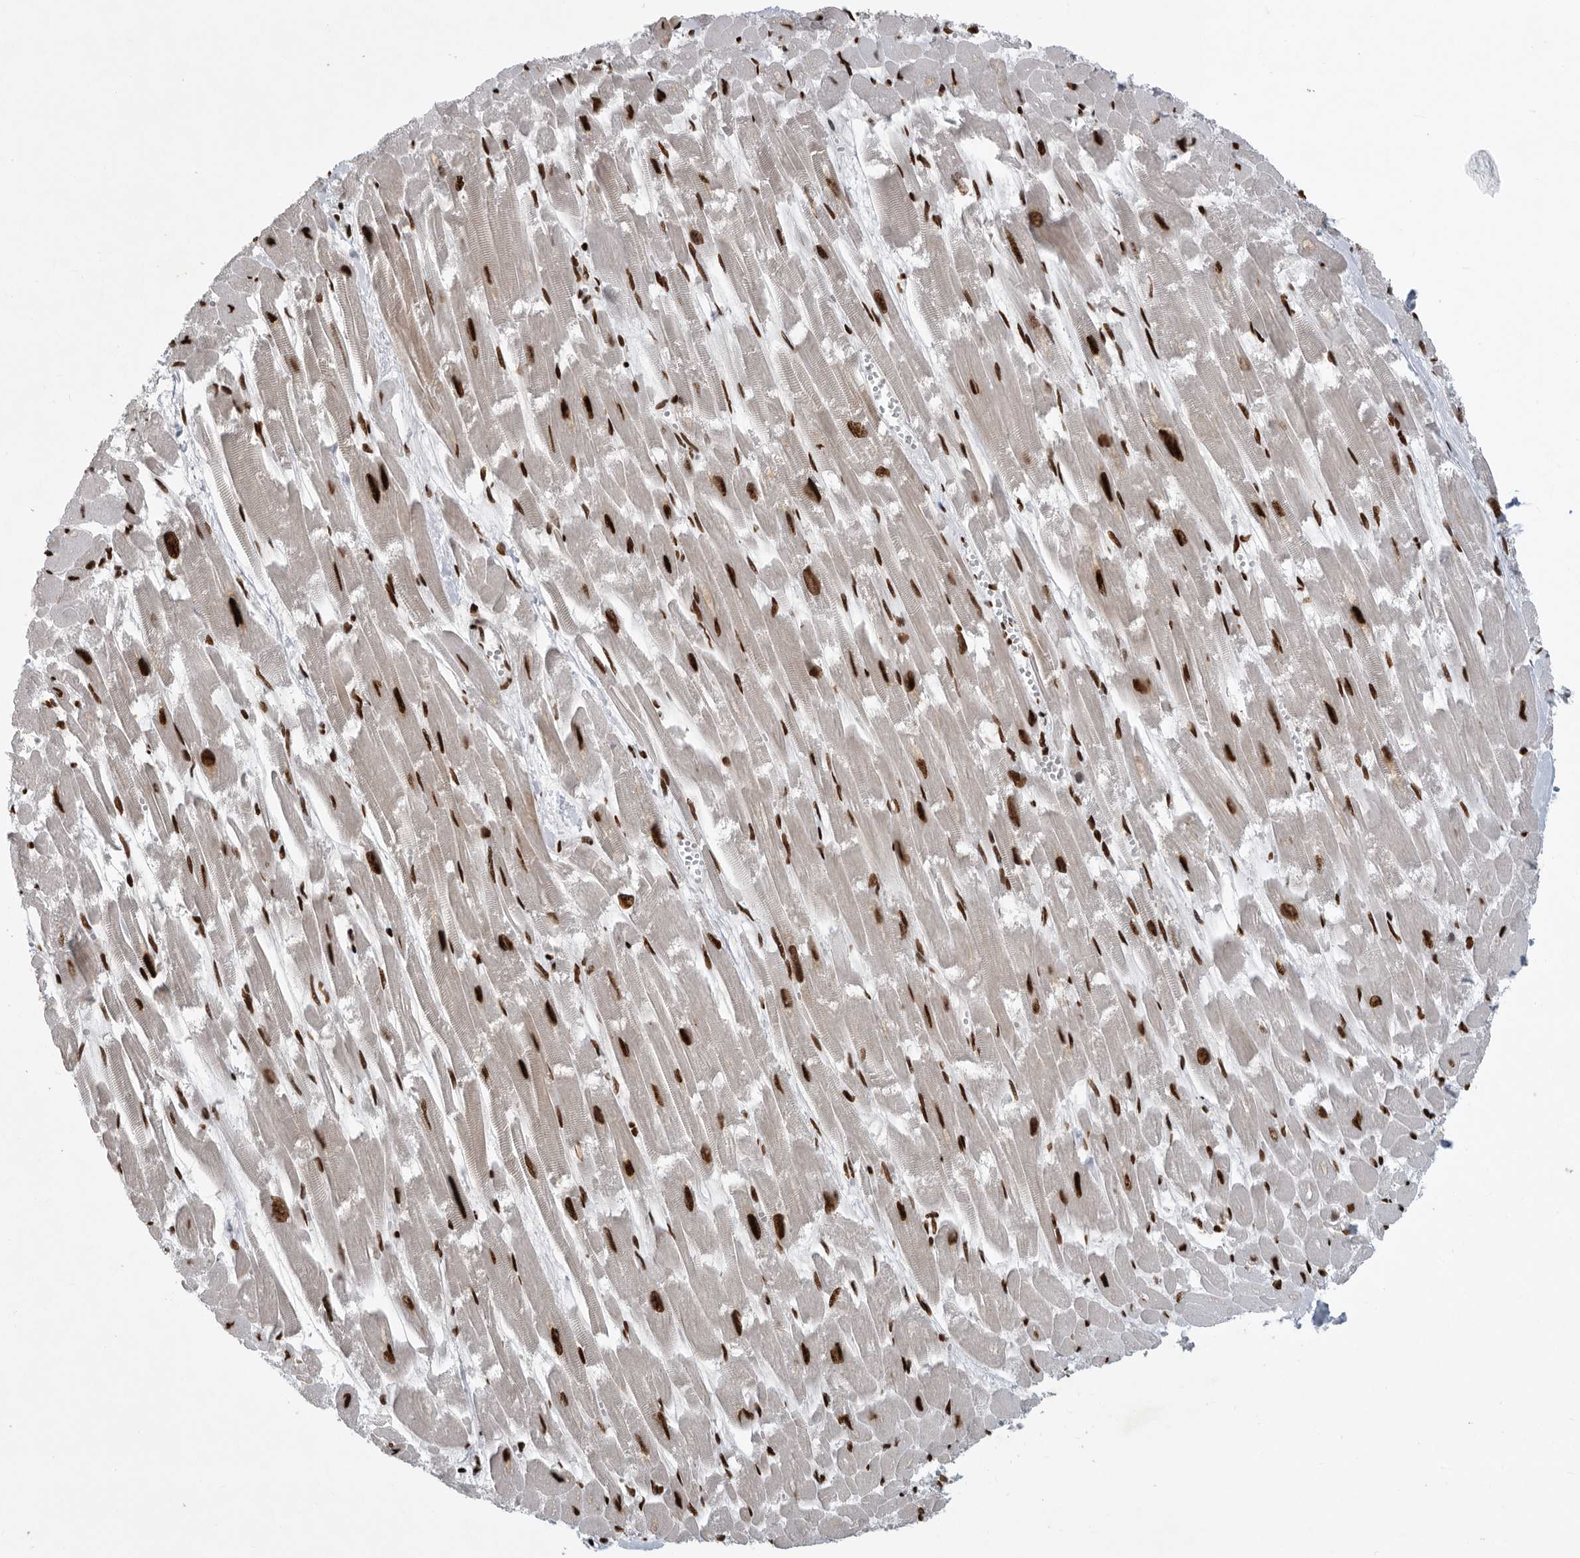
{"staining": {"intensity": "strong", "quantity": ">75%", "location": "cytoplasmic/membranous,nuclear"}, "tissue": "heart muscle", "cell_type": "Cardiomyocytes", "image_type": "normal", "snomed": [{"axis": "morphology", "description": "Normal tissue, NOS"}, {"axis": "topography", "description": "Heart"}], "caption": "Strong cytoplasmic/membranous,nuclear protein expression is seen in approximately >75% of cardiomyocytes in heart muscle.", "gene": "BCLAF1", "patient": {"sex": "male", "age": 54}}